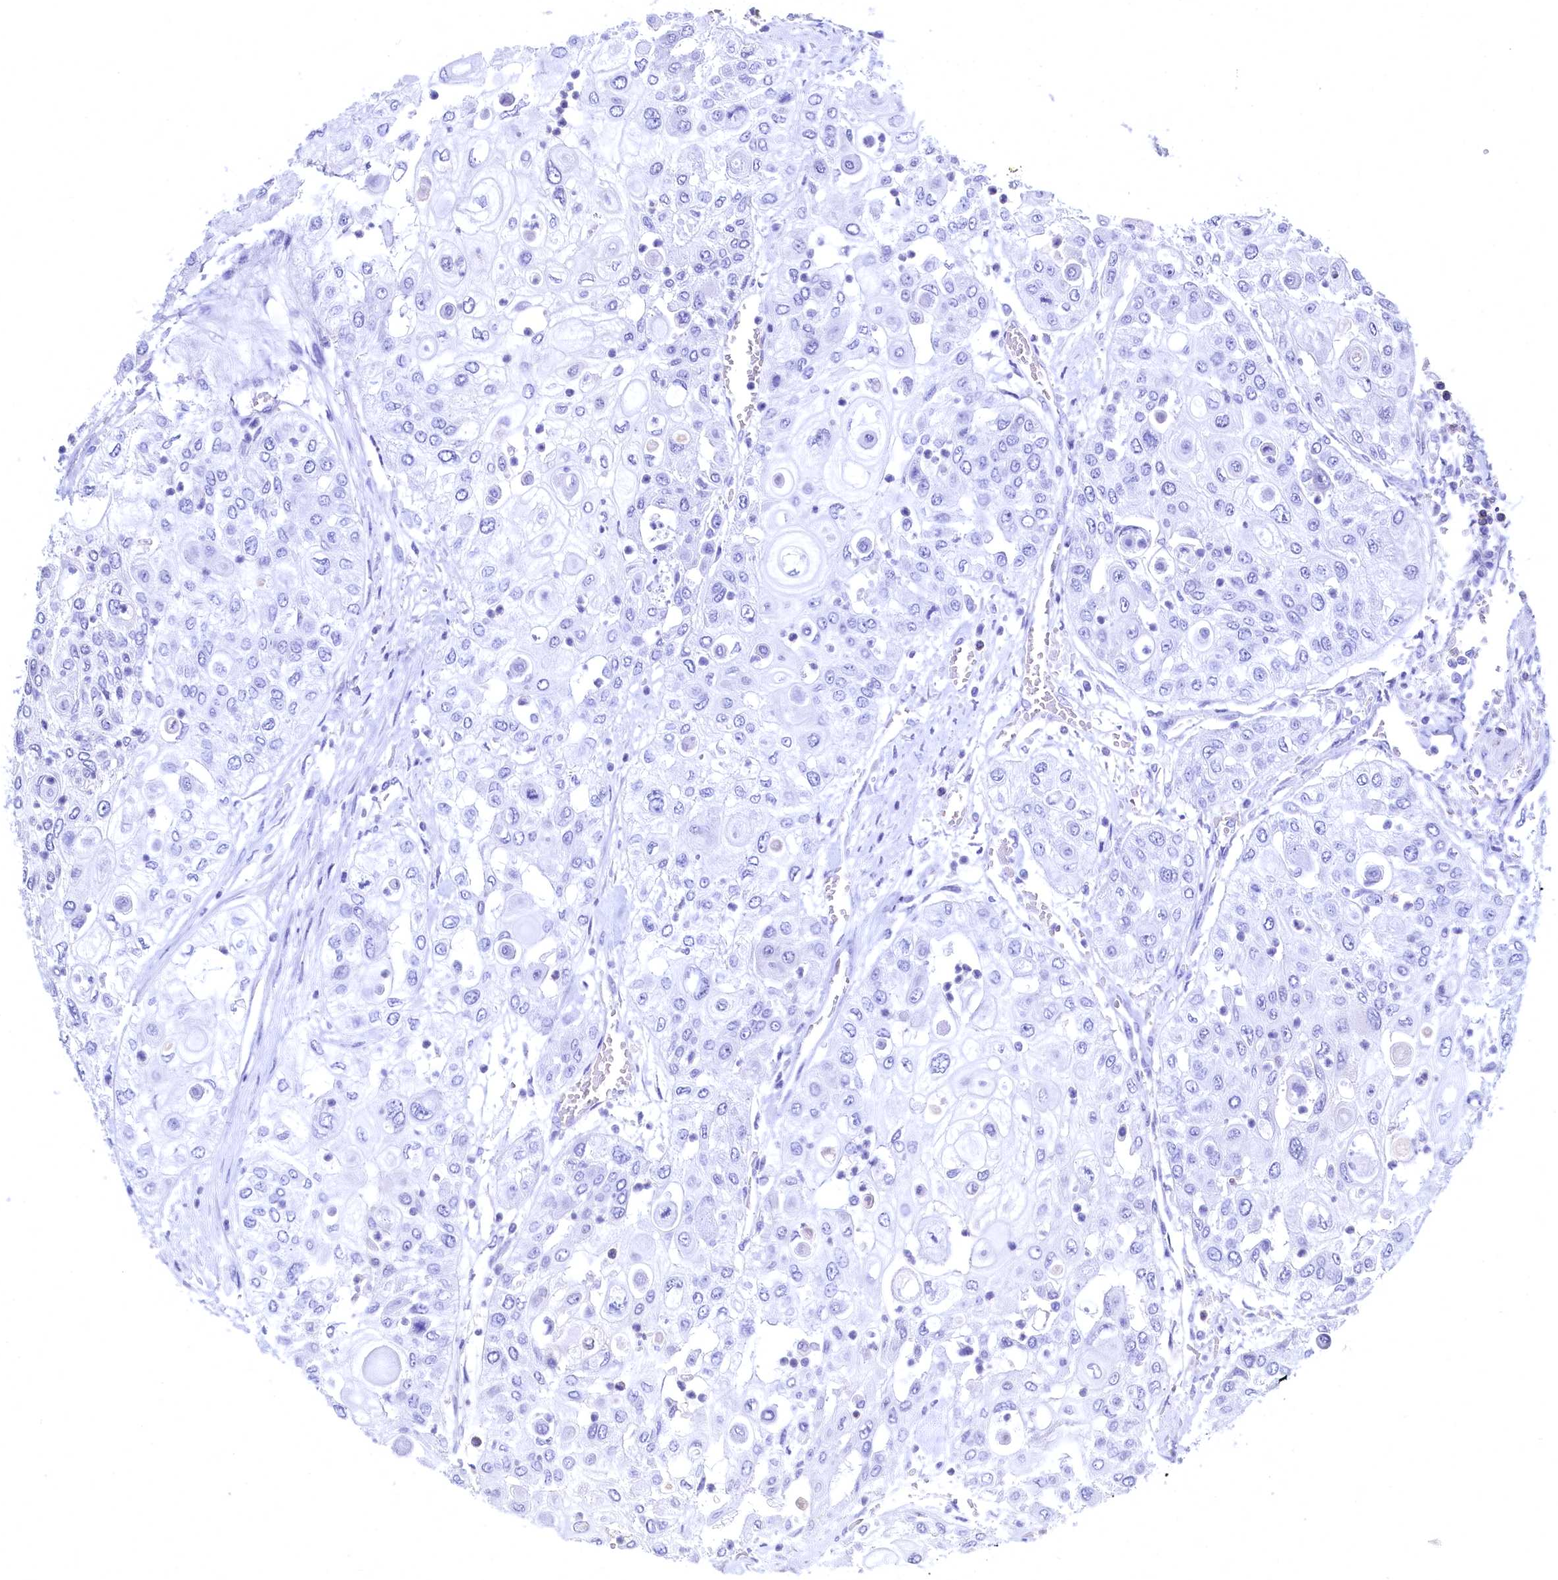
{"staining": {"intensity": "negative", "quantity": "none", "location": "none"}, "tissue": "urothelial cancer", "cell_type": "Tumor cells", "image_type": "cancer", "snomed": [{"axis": "morphology", "description": "Urothelial carcinoma, High grade"}, {"axis": "topography", "description": "Urinary bladder"}], "caption": "Tumor cells are negative for protein expression in human urothelial carcinoma (high-grade).", "gene": "C11orf54", "patient": {"sex": "female", "age": 79}}